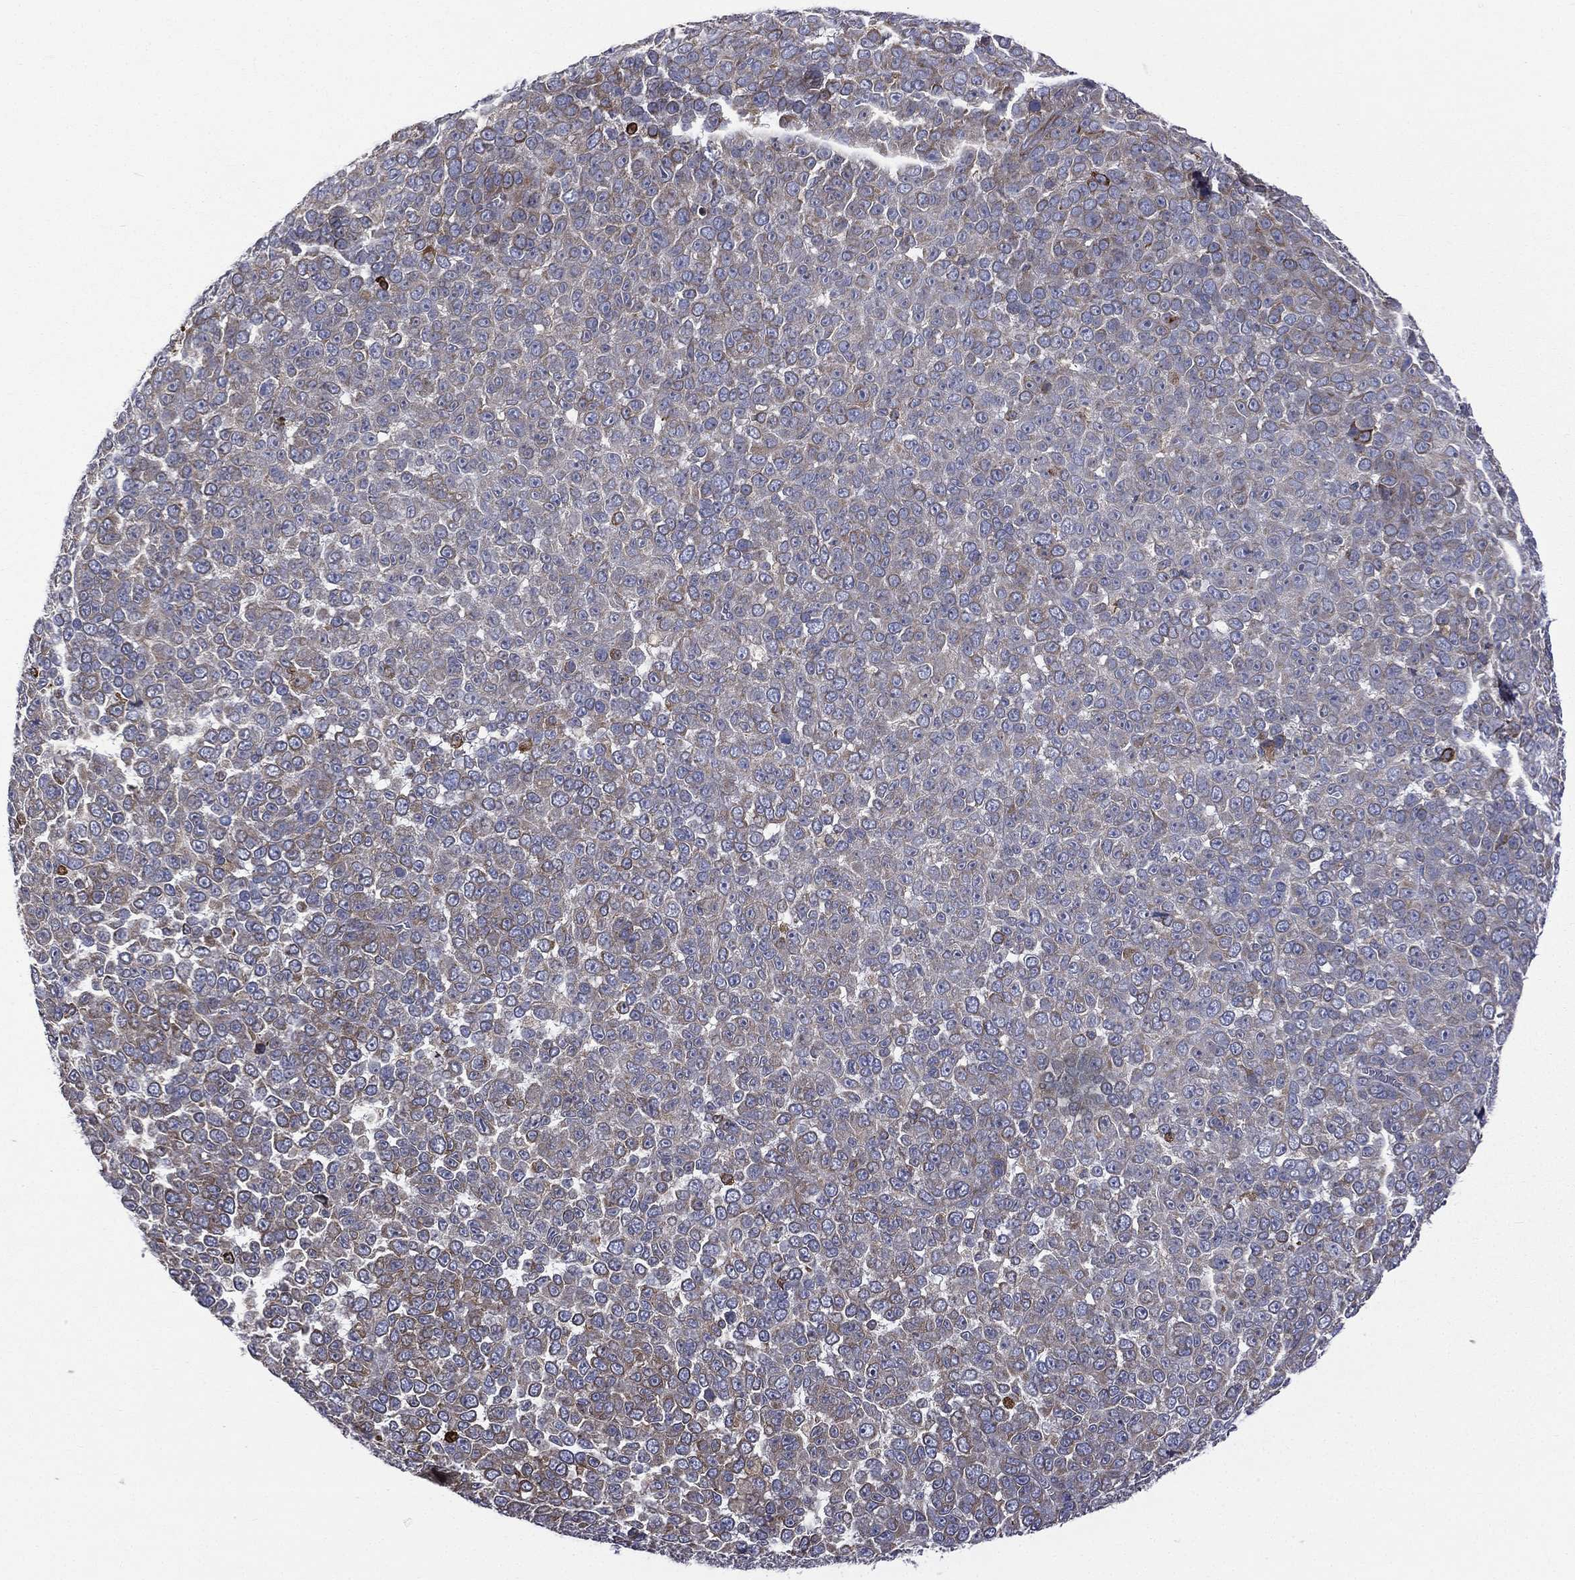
{"staining": {"intensity": "weak", "quantity": "25%-75%", "location": "cytoplasmic/membranous"}, "tissue": "melanoma", "cell_type": "Tumor cells", "image_type": "cancer", "snomed": [{"axis": "morphology", "description": "Malignant melanoma, NOS"}, {"axis": "topography", "description": "Skin"}], "caption": "Malignant melanoma stained for a protein reveals weak cytoplasmic/membranous positivity in tumor cells.", "gene": "C20orf96", "patient": {"sex": "female", "age": 95}}